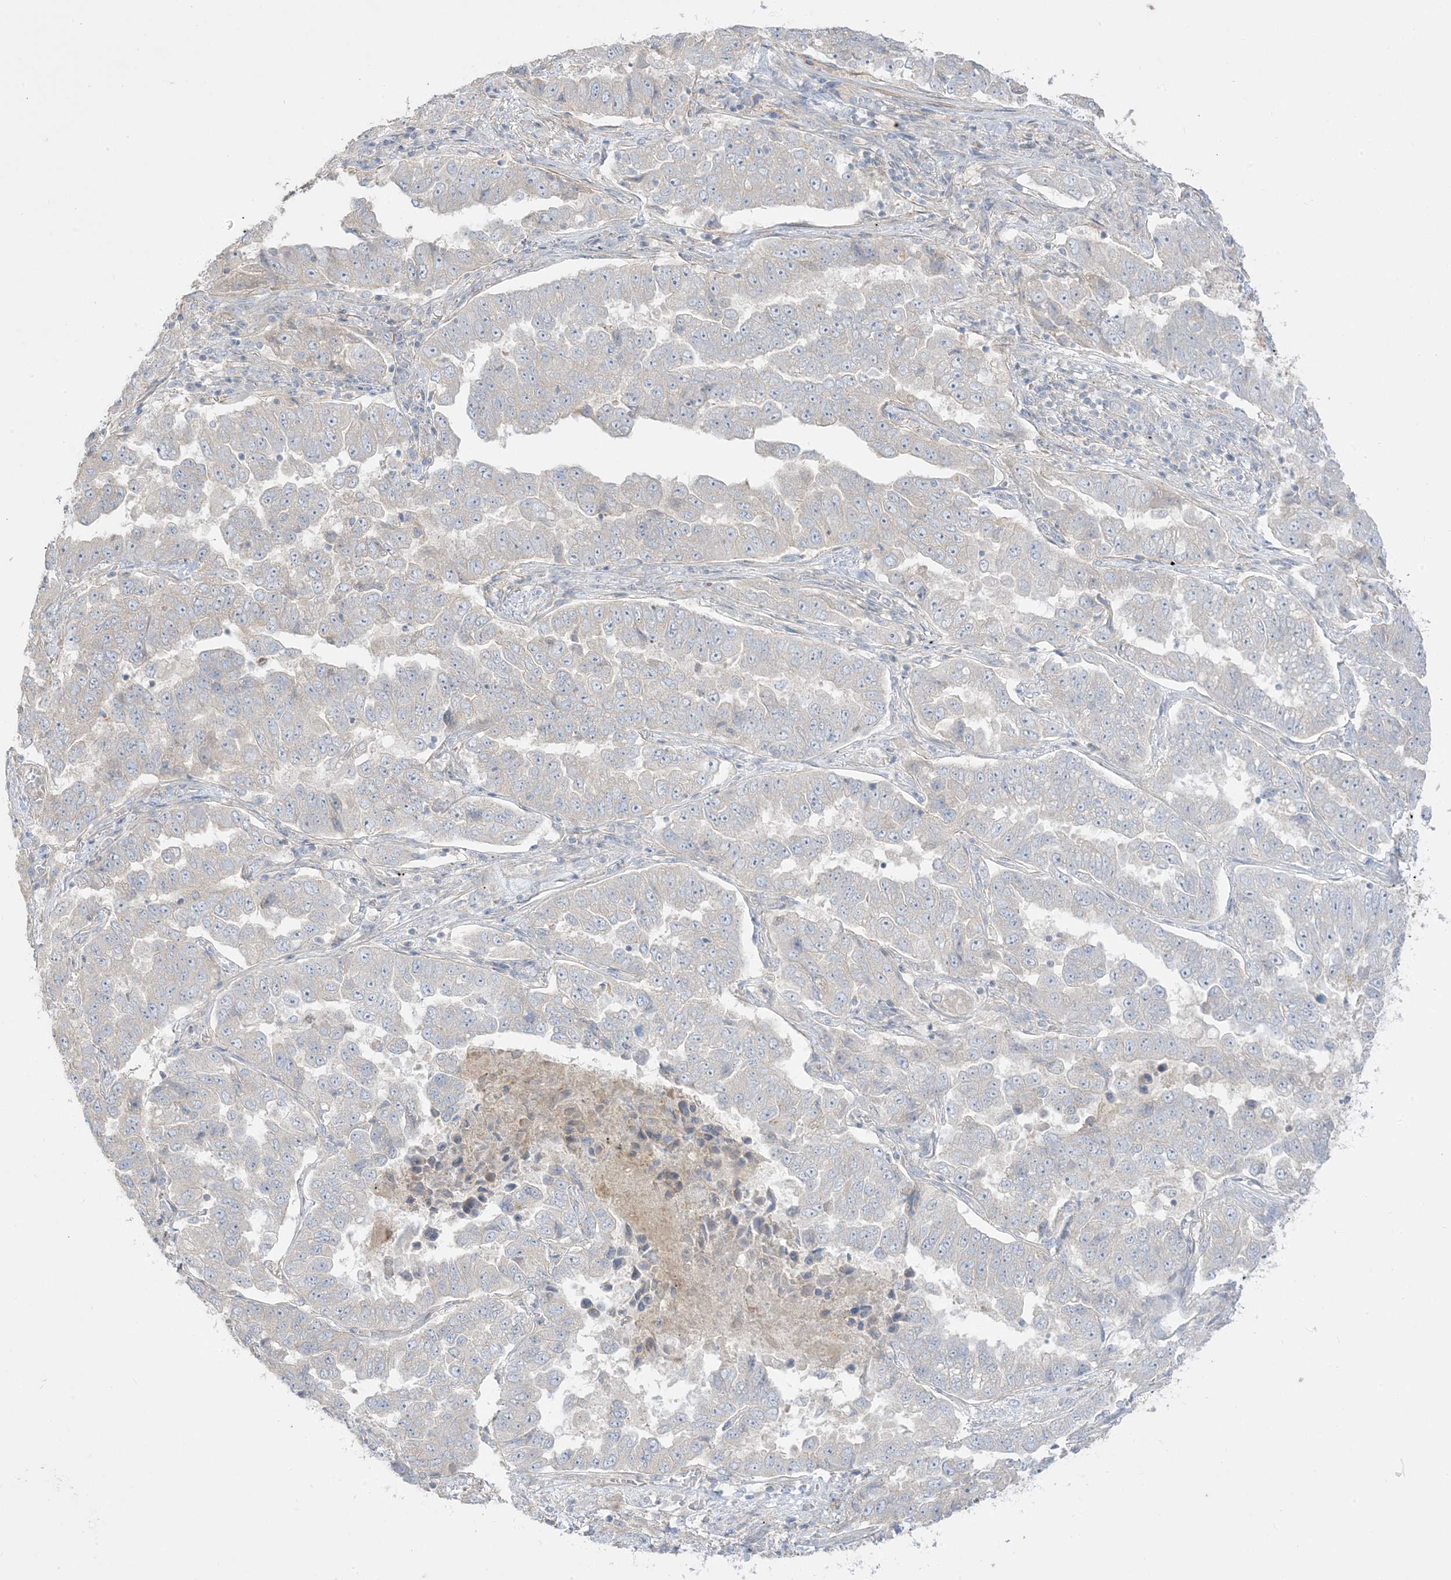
{"staining": {"intensity": "negative", "quantity": "none", "location": "none"}, "tissue": "lung cancer", "cell_type": "Tumor cells", "image_type": "cancer", "snomed": [{"axis": "morphology", "description": "Adenocarcinoma, NOS"}, {"axis": "topography", "description": "Lung"}], "caption": "IHC of adenocarcinoma (lung) reveals no positivity in tumor cells.", "gene": "ARHGEF9", "patient": {"sex": "female", "age": 51}}